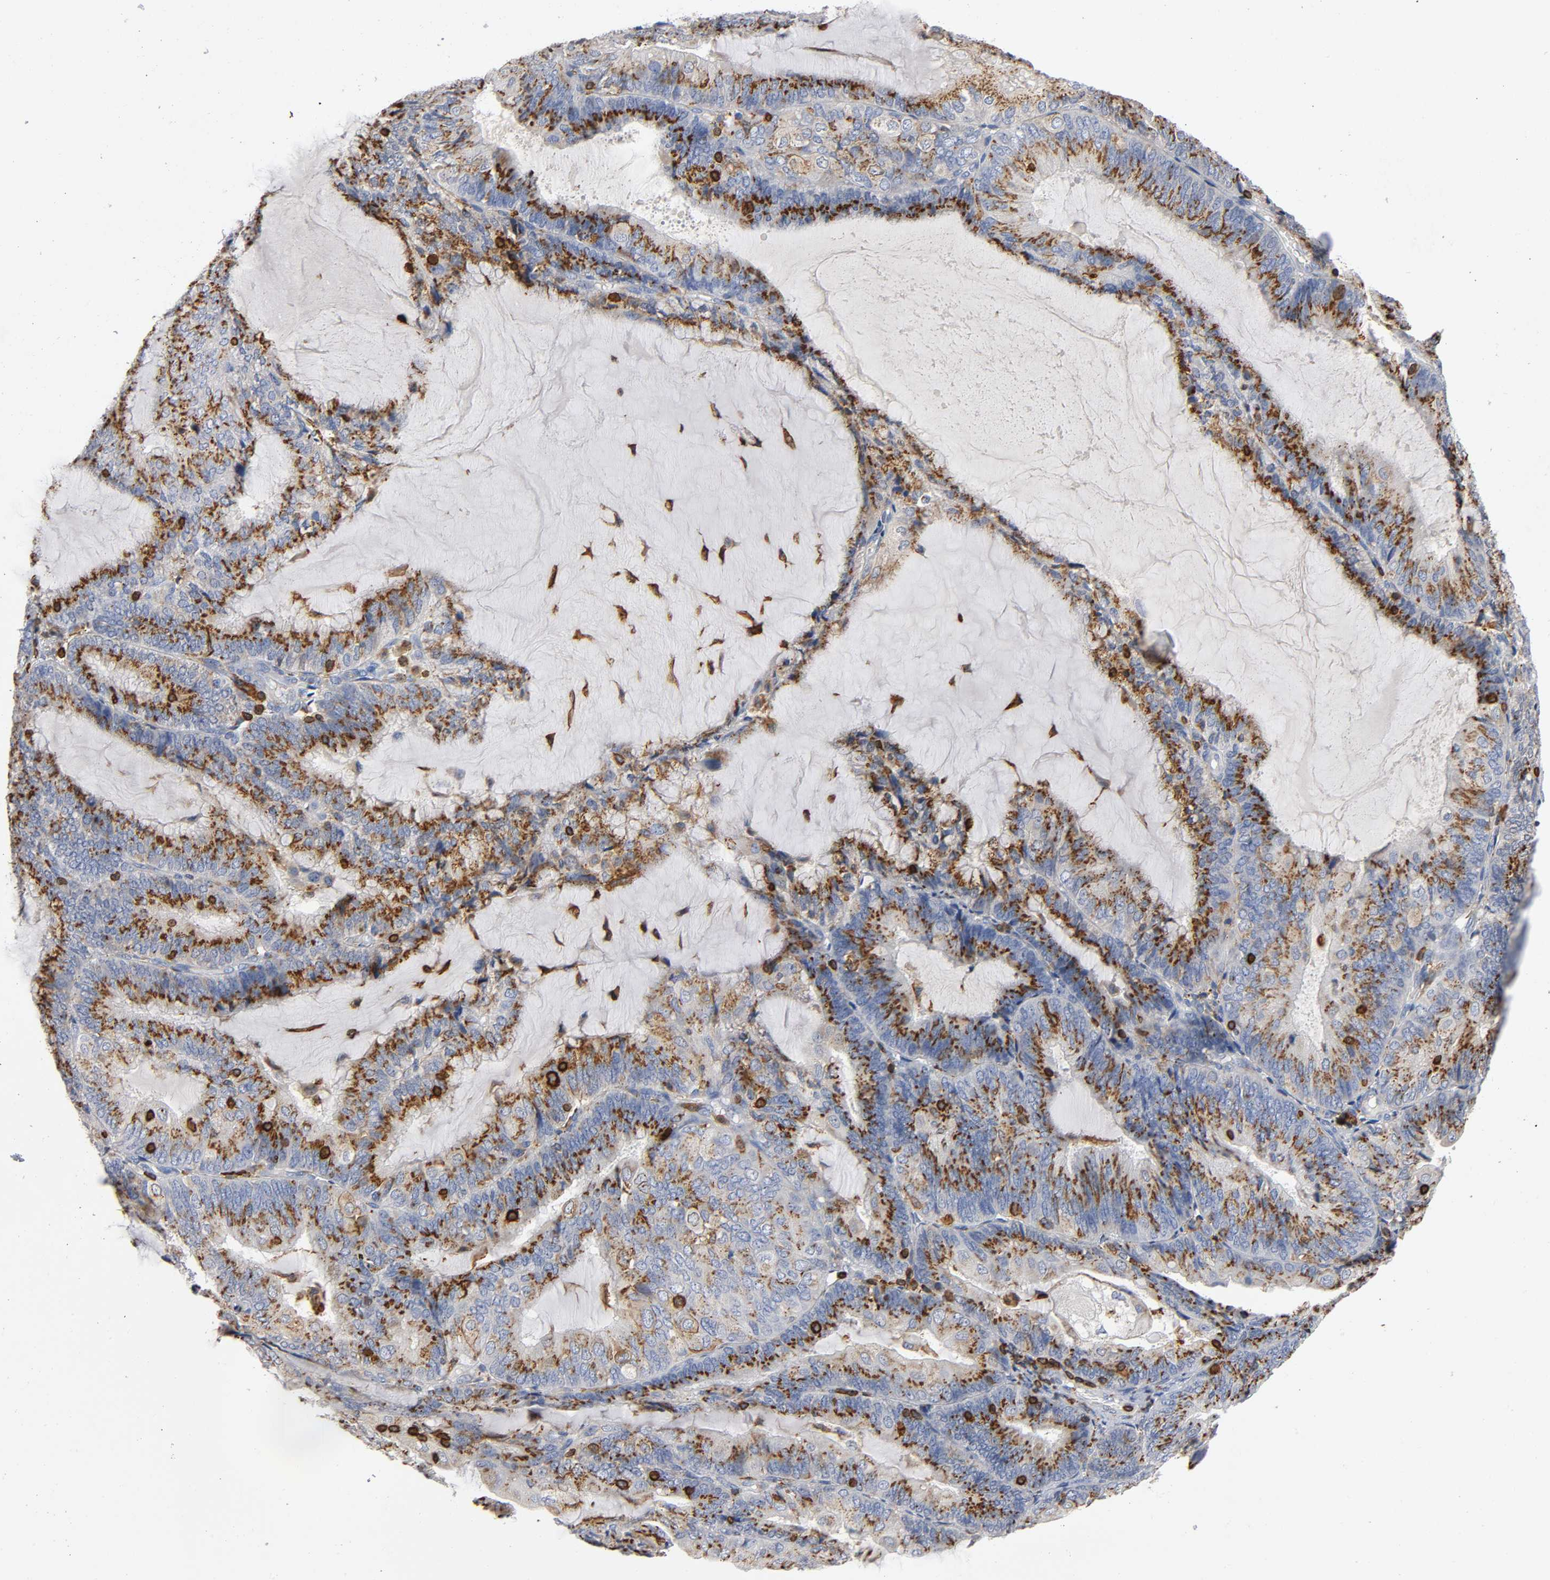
{"staining": {"intensity": "moderate", "quantity": ">75%", "location": "cytoplasmic/membranous"}, "tissue": "endometrial cancer", "cell_type": "Tumor cells", "image_type": "cancer", "snomed": [{"axis": "morphology", "description": "Adenocarcinoma, NOS"}, {"axis": "topography", "description": "Endometrium"}], "caption": "An image showing moderate cytoplasmic/membranous expression in about >75% of tumor cells in endometrial cancer, as visualized by brown immunohistochemical staining.", "gene": "CAPN10", "patient": {"sex": "female", "age": 81}}